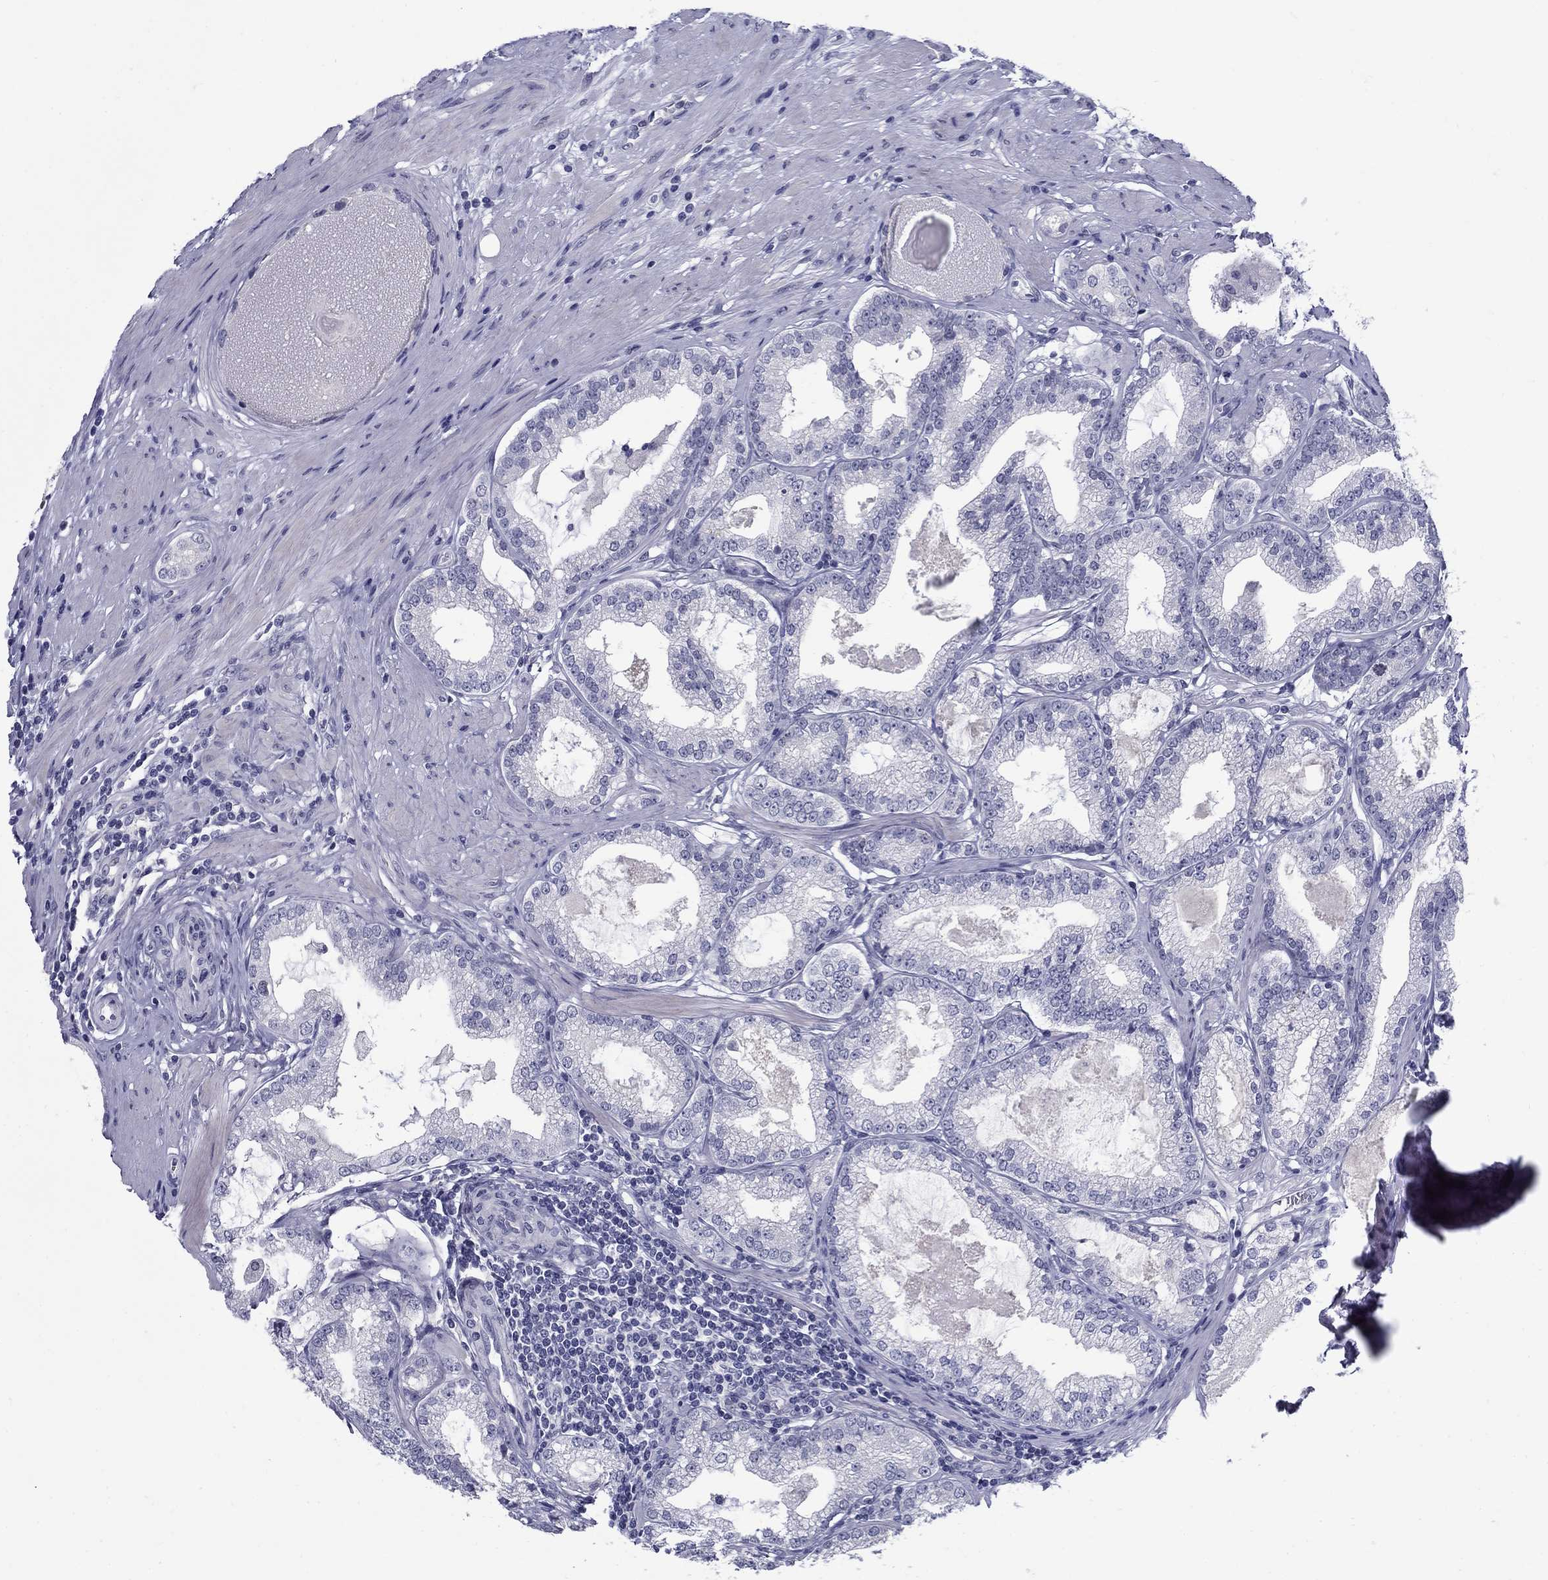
{"staining": {"intensity": "negative", "quantity": "none", "location": "none"}, "tissue": "prostate cancer", "cell_type": "Tumor cells", "image_type": "cancer", "snomed": [{"axis": "morphology", "description": "Adenocarcinoma, High grade"}, {"axis": "topography", "description": "Prostate and seminal vesicle, NOS"}], "caption": "The histopathology image exhibits no significant staining in tumor cells of prostate cancer (high-grade adenocarcinoma). (DAB immunohistochemistry with hematoxylin counter stain).", "gene": "C4orf19", "patient": {"sex": "male", "age": 62}}